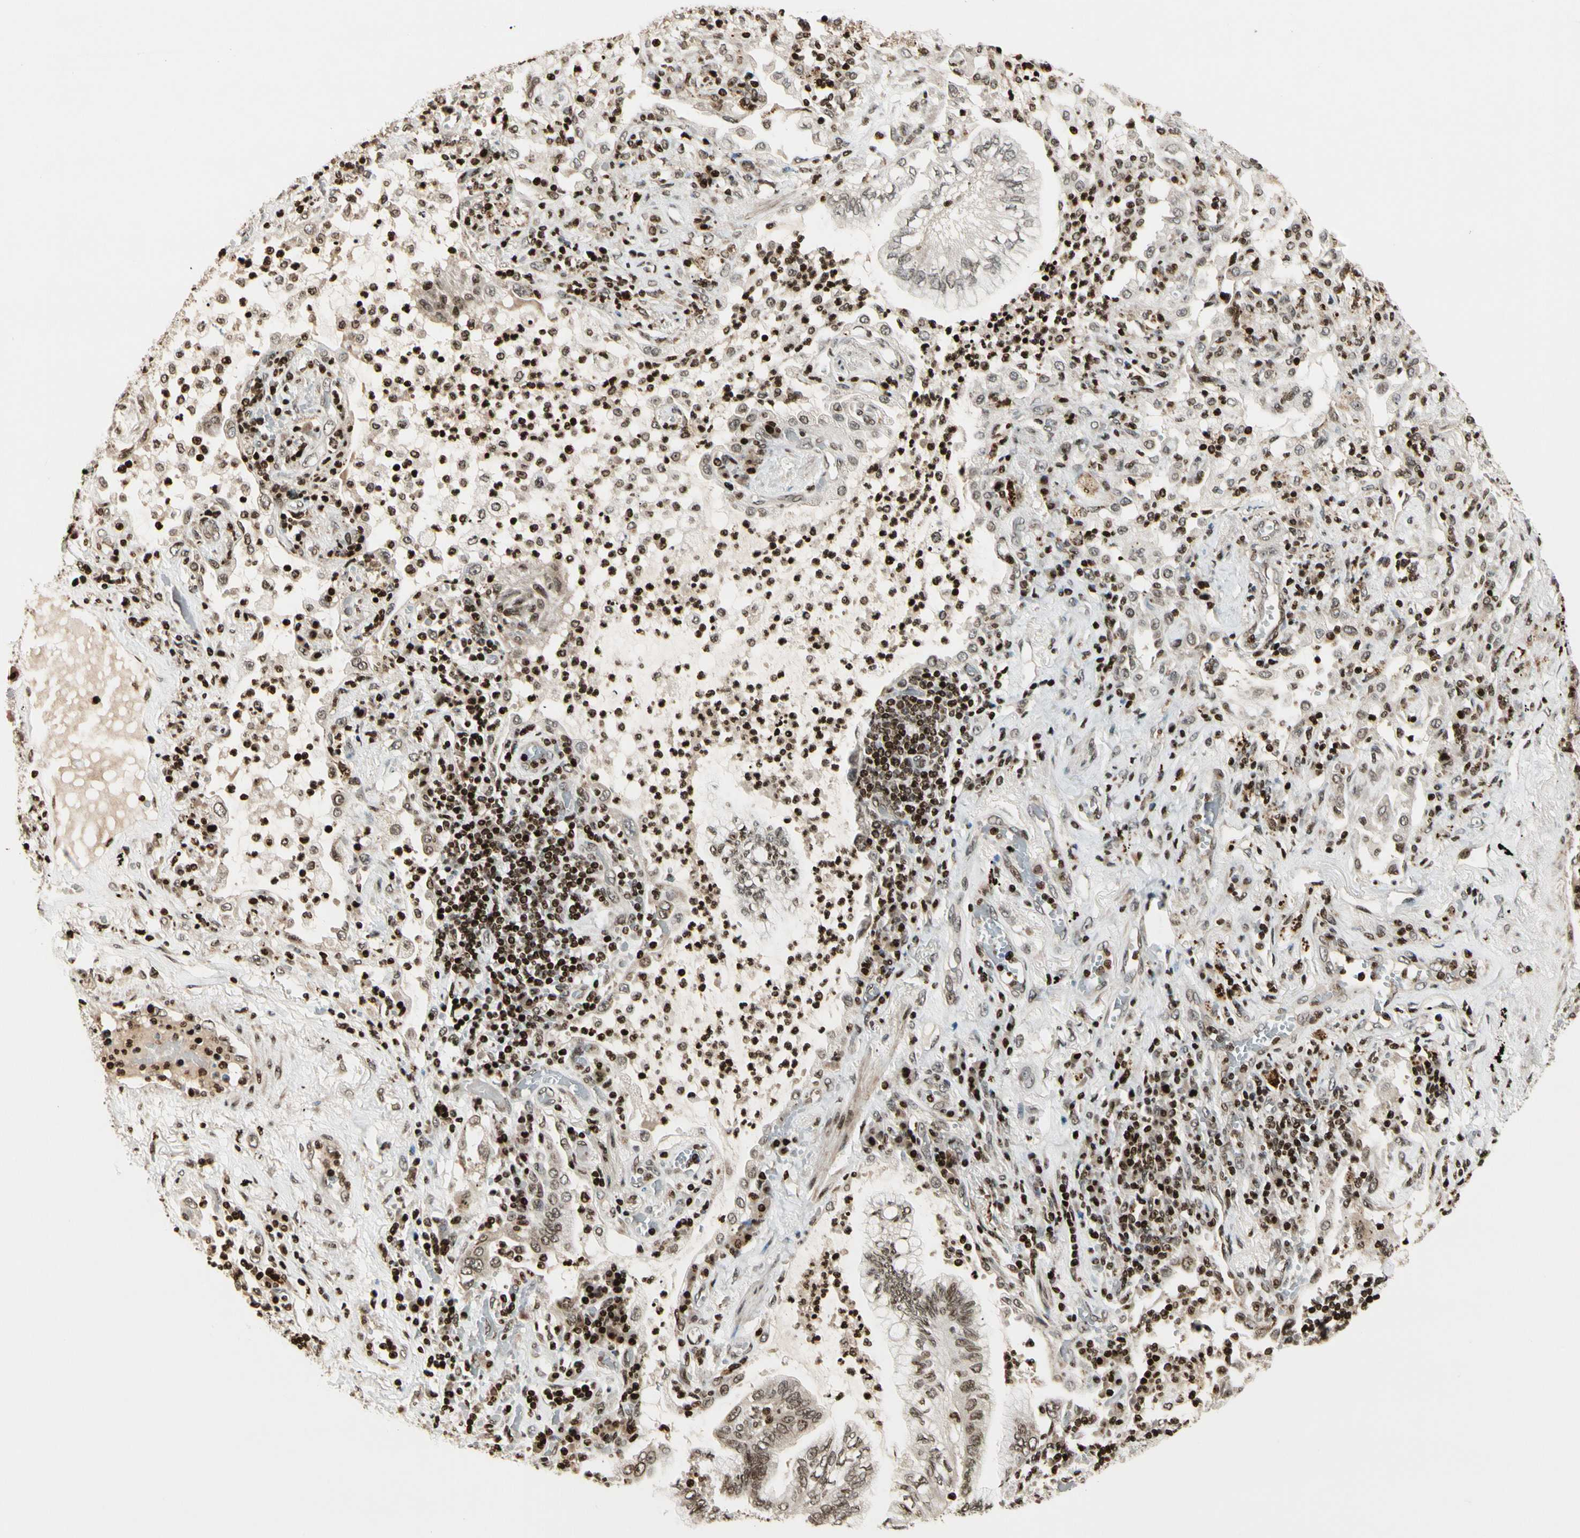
{"staining": {"intensity": "weak", "quantity": ">75%", "location": "nuclear"}, "tissue": "lung cancer", "cell_type": "Tumor cells", "image_type": "cancer", "snomed": [{"axis": "morphology", "description": "Normal tissue, NOS"}, {"axis": "morphology", "description": "Adenocarcinoma, NOS"}, {"axis": "topography", "description": "Bronchus"}, {"axis": "topography", "description": "Lung"}], "caption": "This image demonstrates IHC staining of human lung cancer (adenocarcinoma), with low weak nuclear positivity in about >75% of tumor cells.", "gene": "TSHZ3", "patient": {"sex": "female", "age": 70}}